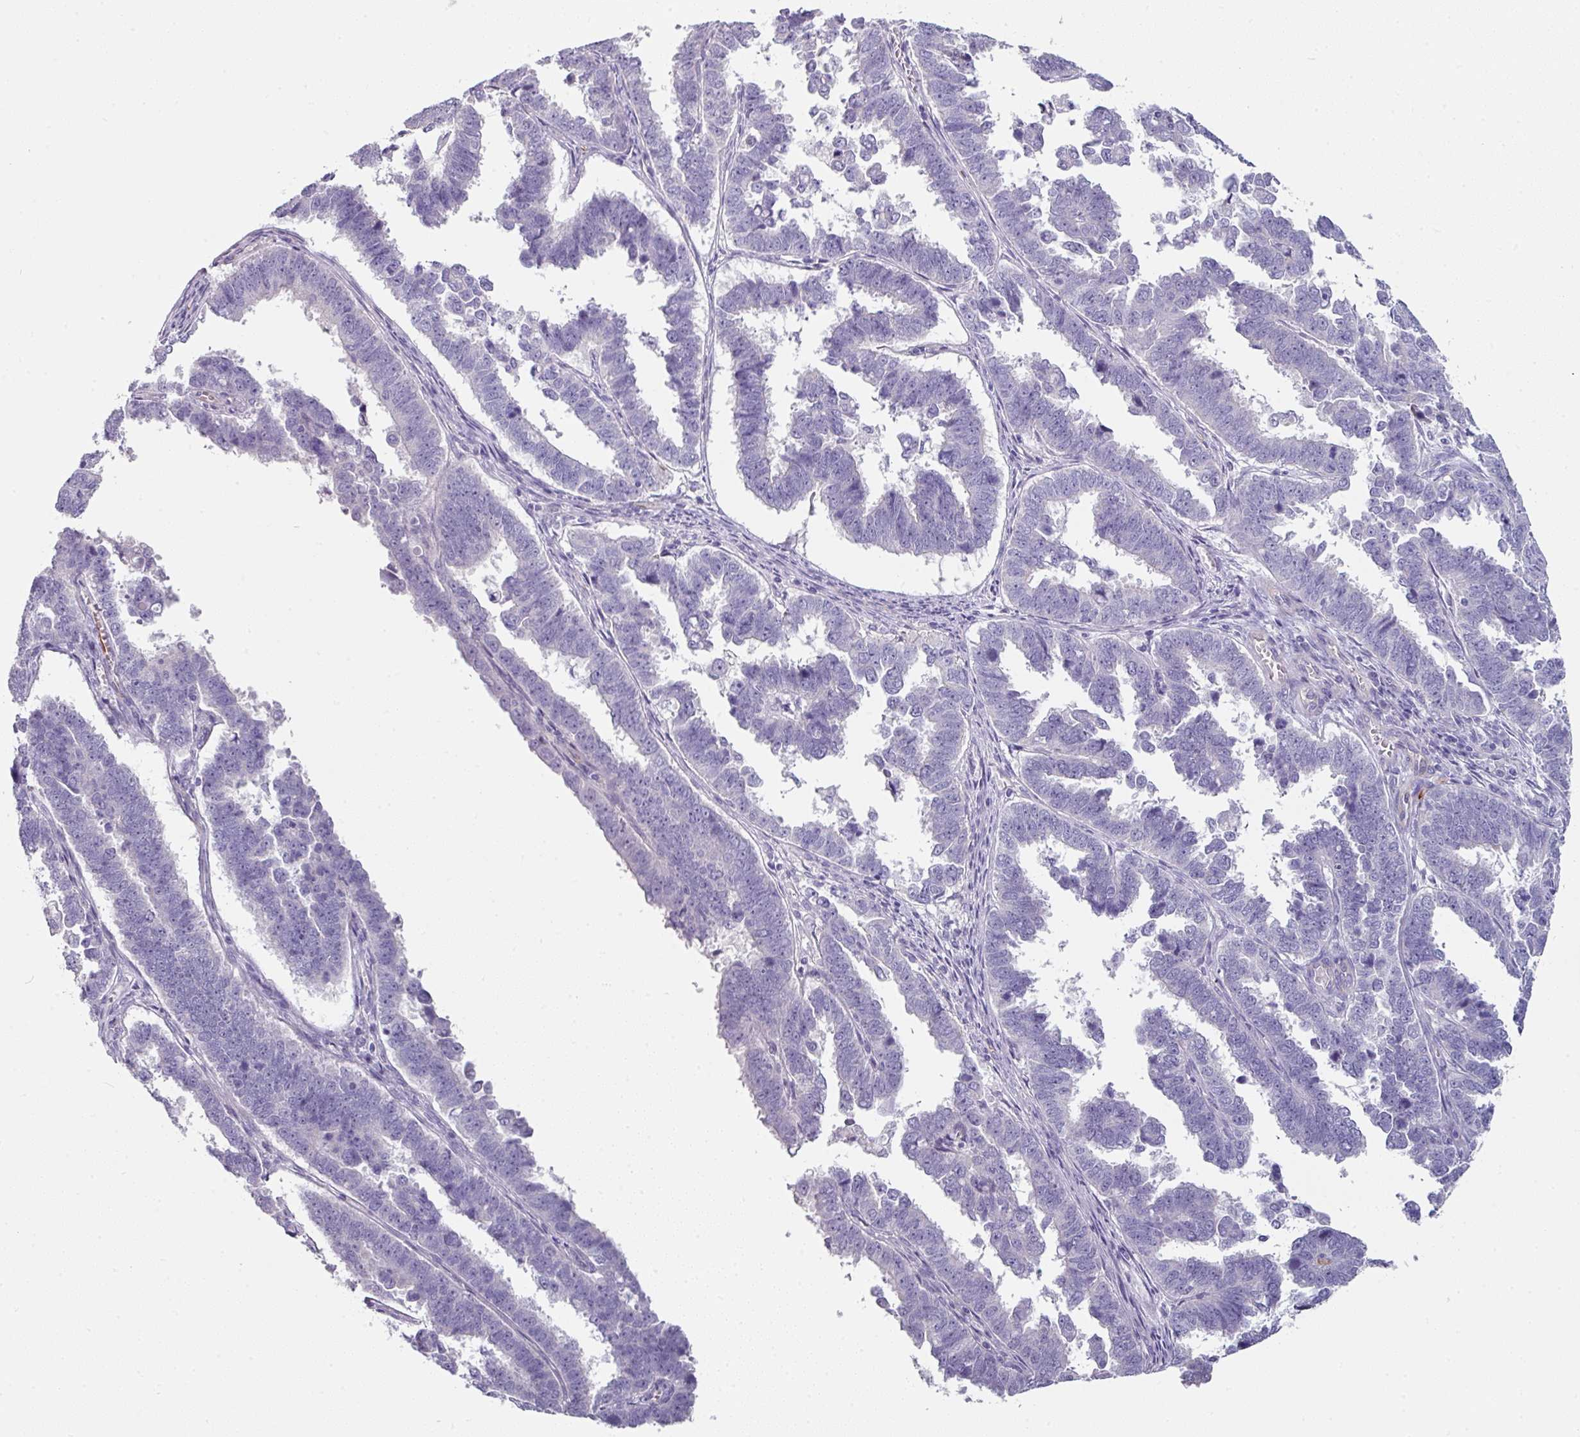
{"staining": {"intensity": "negative", "quantity": "none", "location": "none"}, "tissue": "endometrial cancer", "cell_type": "Tumor cells", "image_type": "cancer", "snomed": [{"axis": "morphology", "description": "Adenocarcinoma, NOS"}, {"axis": "topography", "description": "Endometrium"}], "caption": "Protein analysis of endometrial cancer exhibits no significant positivity in tumor cells. (Stains: DAB immunohistochemistry with hematoxylin counter stain, Microscopy: brightfield microscopy at high magnification).", "gene": "SLC17A7", "patient": {"sex": "female", "age": 75}}